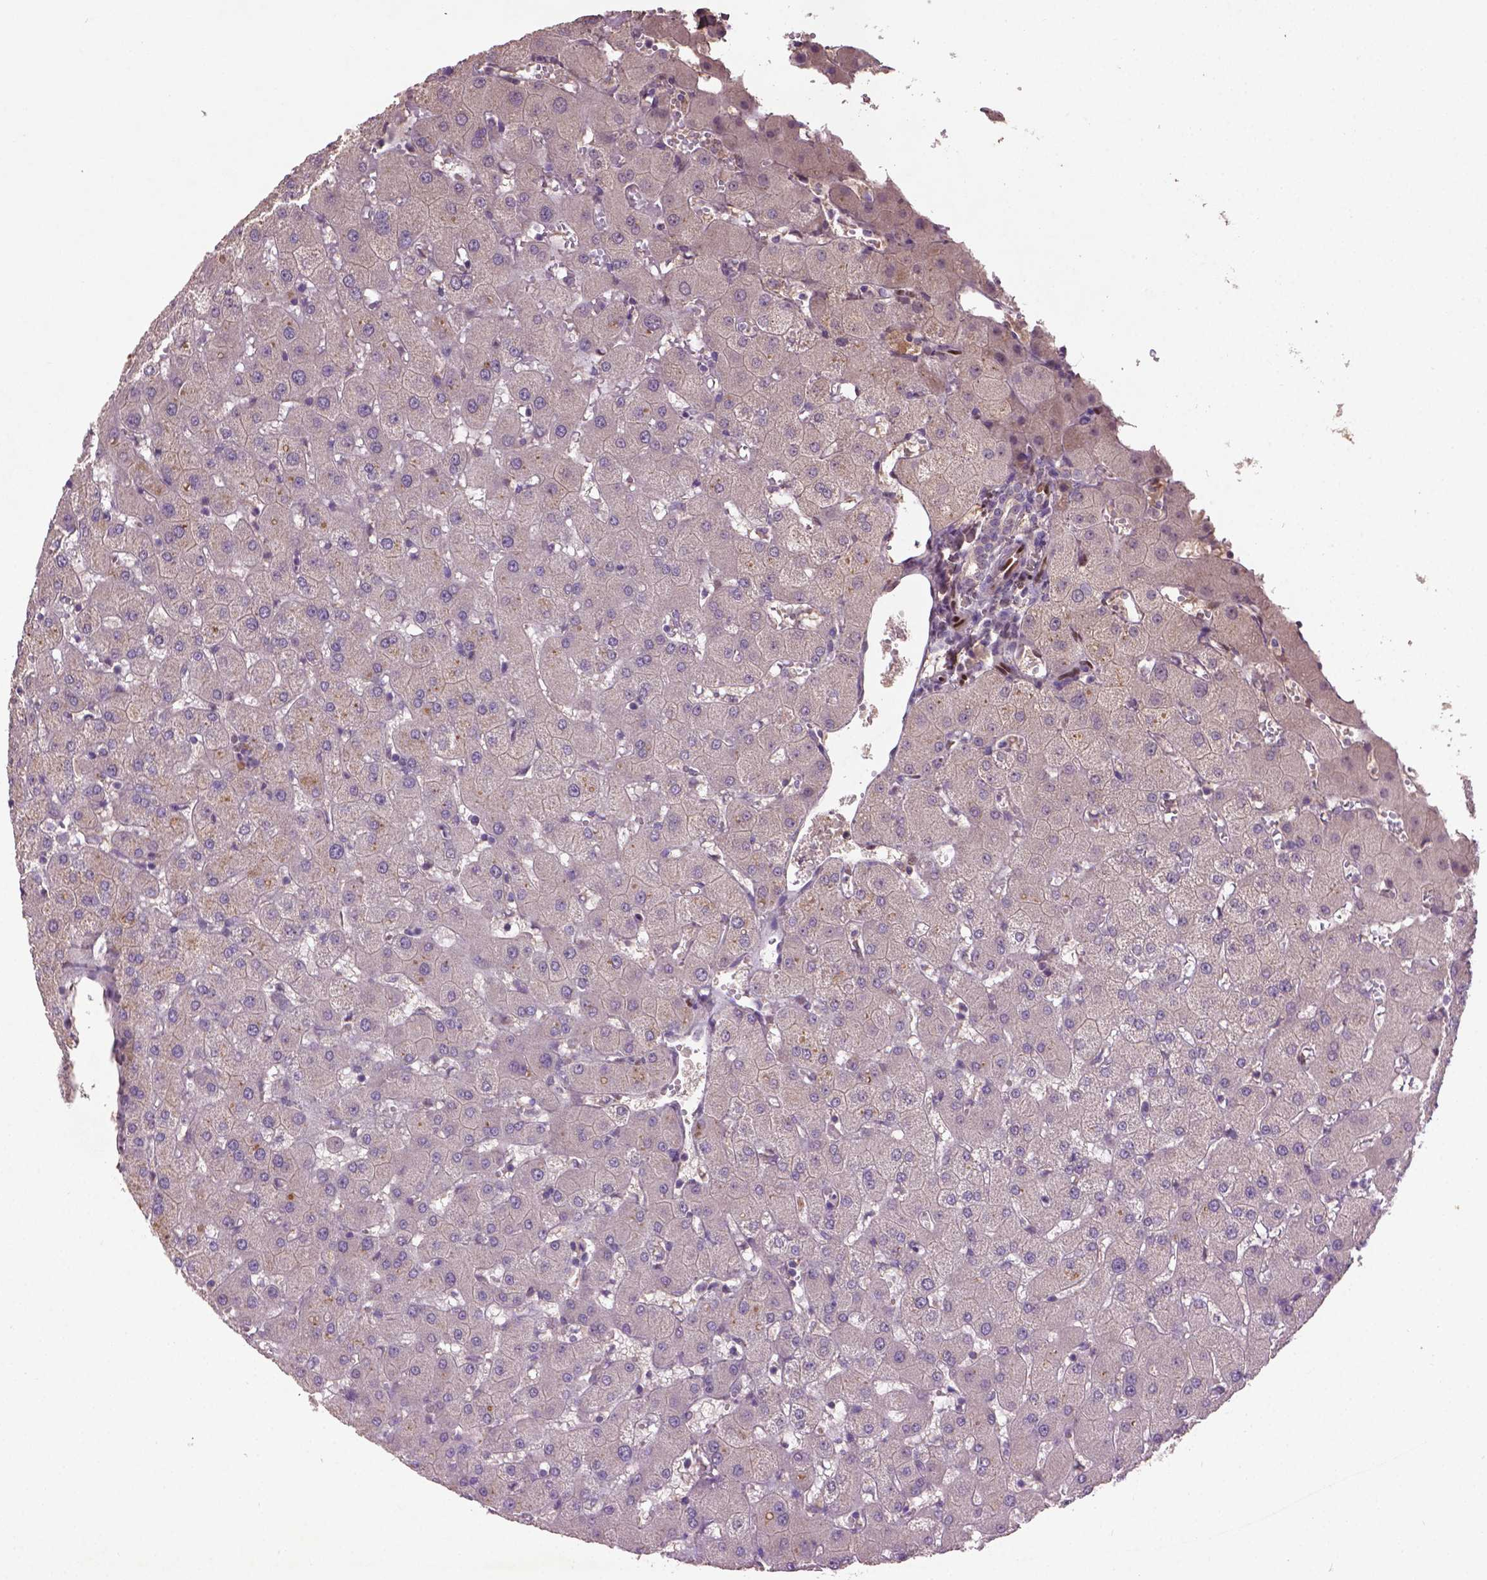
{"staining": {"intensity": "negative", "quantity": "none", "location": "none"}, "tissue": "liver", "cell_type": "Cholangiocytes", "image_type": "normal", "snomed": [{"axis": "morphology", "description": "Normal tissue, NOS"}, {"axis": "topography", "description": "Liver"}], "caption": "Liver stained for a protein using immunohistochemistry exhibits no staining cholangiocytes.", "gene": "SOX17", "patient": {"sex": "female", "age": 63}}